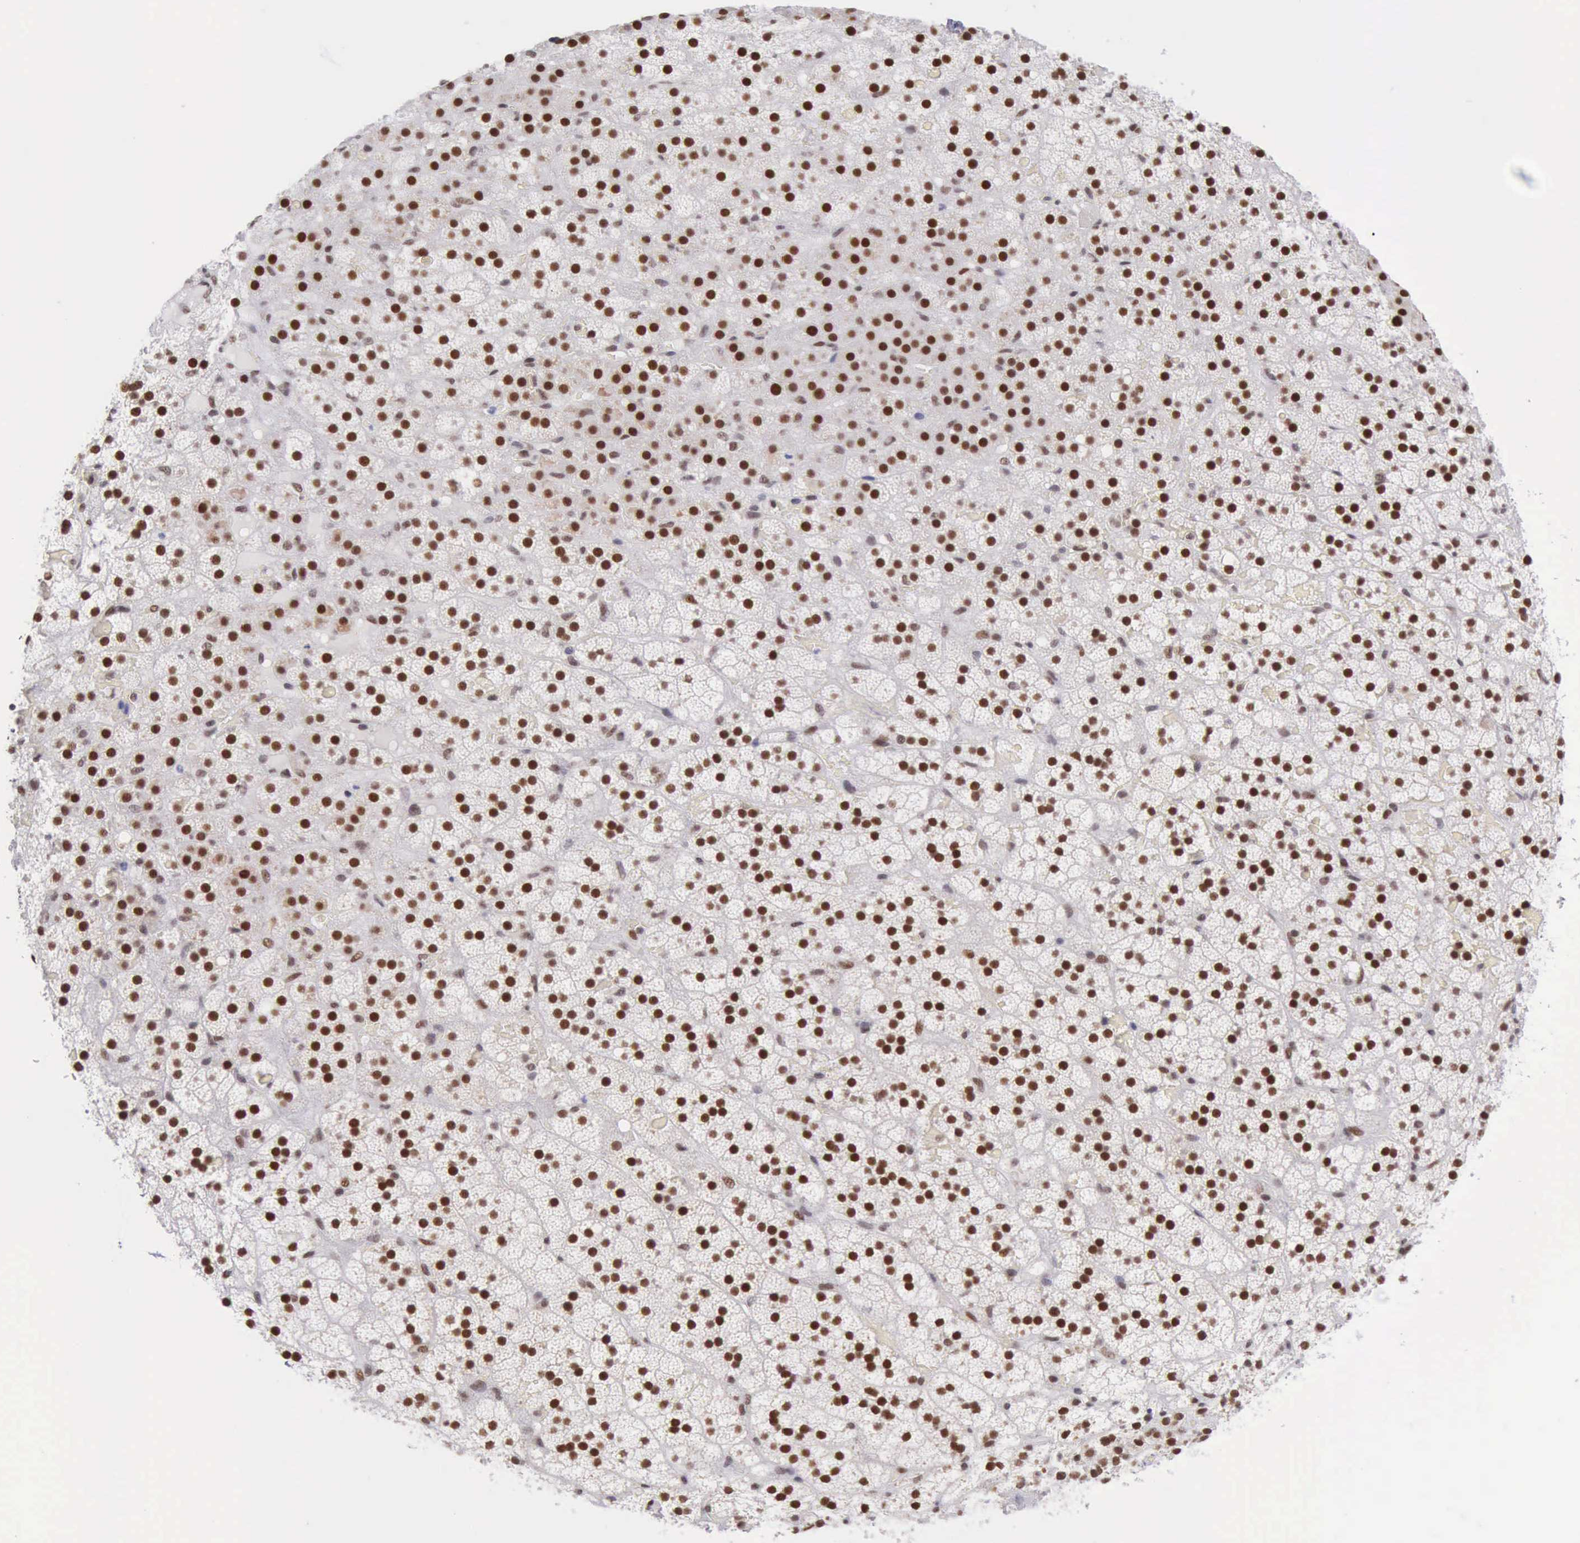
{"staining": {"intensity": "moderate", "quantity": ">75%", "location": "nuclear"}, "tissue": "adrenal gland", "cell_type": "Glandular cells", "image_type": "normal", "snomed": [{"axis": "morphology", "description": "Normal tissue, NOS"}, {"axis": "topography", "description": "Adrenal gland"}], "caption": "Immunohistochemistry image of normal adrenal gland: human adrenal gland stained using IHC reveals medium levels of moderate protein expression localized specifically in the nuclear of glandular cells, appearing as a nuclear brown color.", "gene": "ERCC4", "patient": {"sex": "male", "age": 35}}